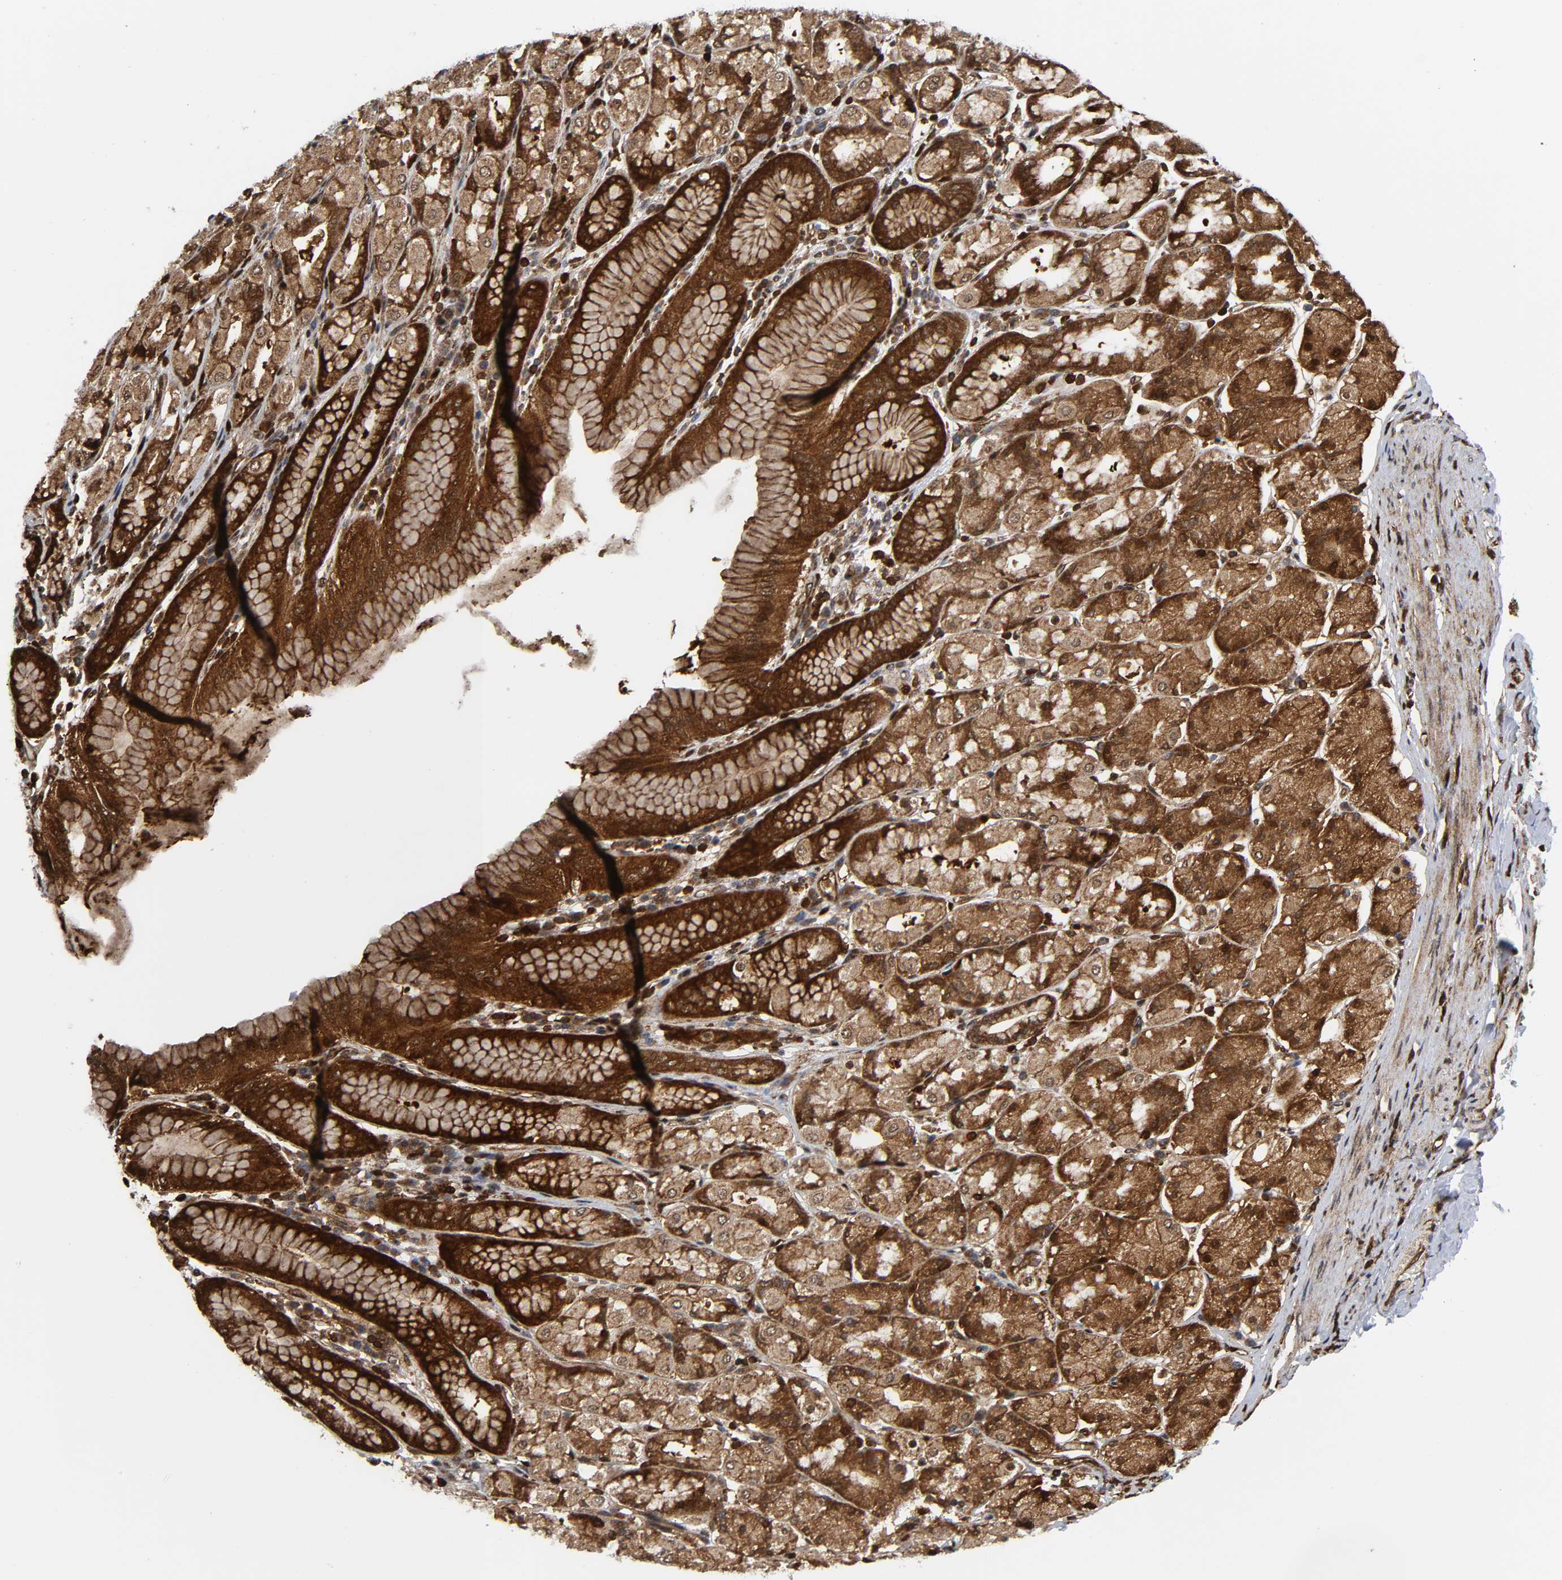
{"staining": {"intensity": "moderate", "quantity": "25%-75%", "location": "cytoplasmic/membranous"}, "tissue": "stomach", "cell_type": "Glandular cells", "image_type": "normal", "snomed": [{"axis": "morphology", "description": "Normal tissue, NOS"}, {"axis": "topography", "description": "Stomach, upper"}], "caption": "Benign stomach was stained to show a protein in brown. There is medium levels of moderate cytoplasmic/membranous positivity in about 25%-75% of glandular cells. The protein is stained brown, and the nuclei are stained in blue (DAB IHC with brightfield microscopy, high magnification).", "gene": "MAPK1", "patient": {"sex": "male", "age": 68}}